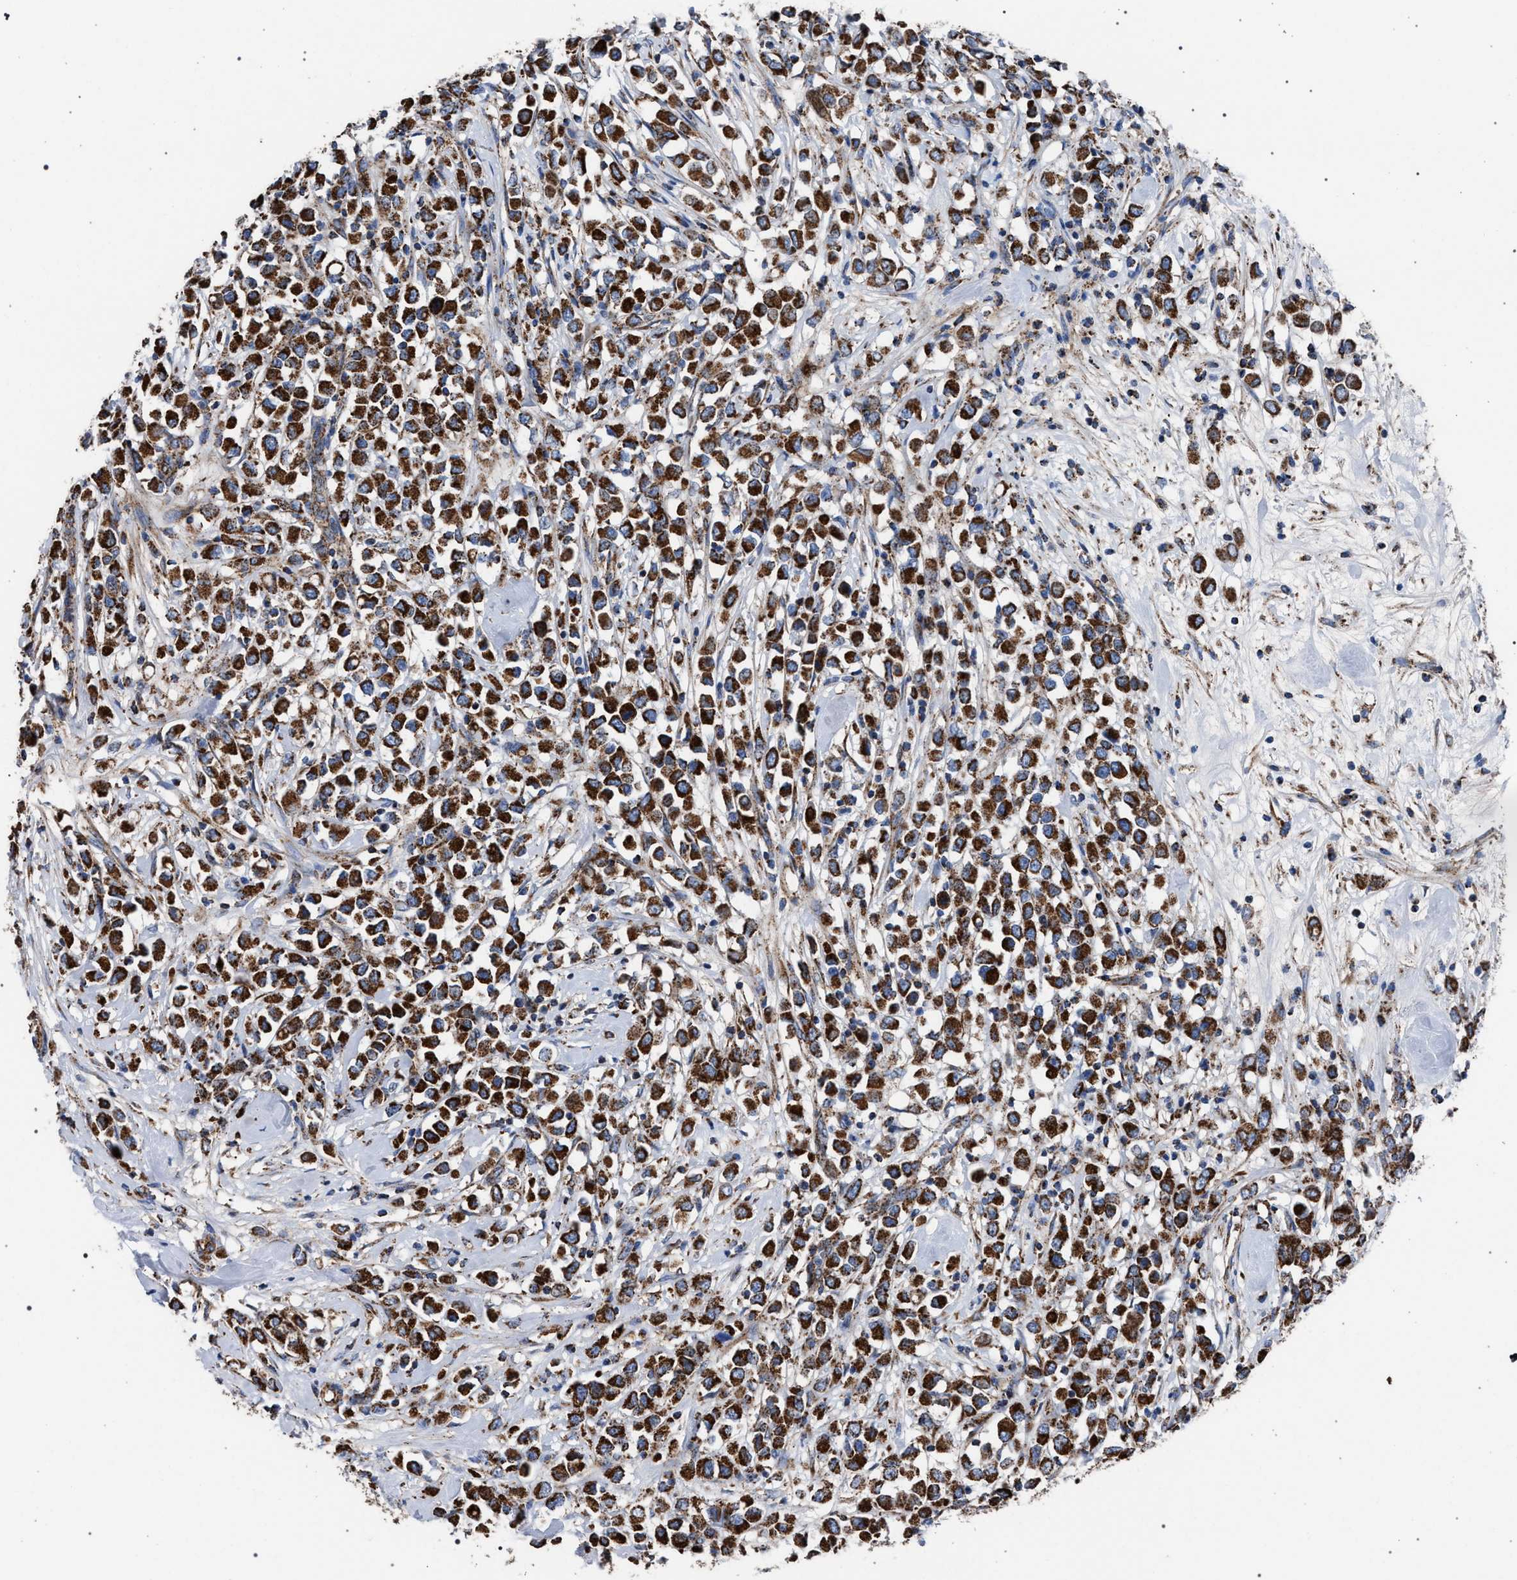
{"staining": {"intensity": "strong", "quantity": ">75%", "location": "cytoplasmic/membranous"}, "tissue": "breast cancer", "cell_type": "Tumor cells", "image_type": "cancer", "snomed": [{"axis": "morphology", "description": "Duct carcinoma"}, {"axis": "topography", "description": "Breast"}], "caption": "Human breast cancer (intraductal carcinoma) stained with a protein marker reveals strong staining in tumor cells.", "gene": "VPS13A", "patient": {"sex": "female", "age": 61}}